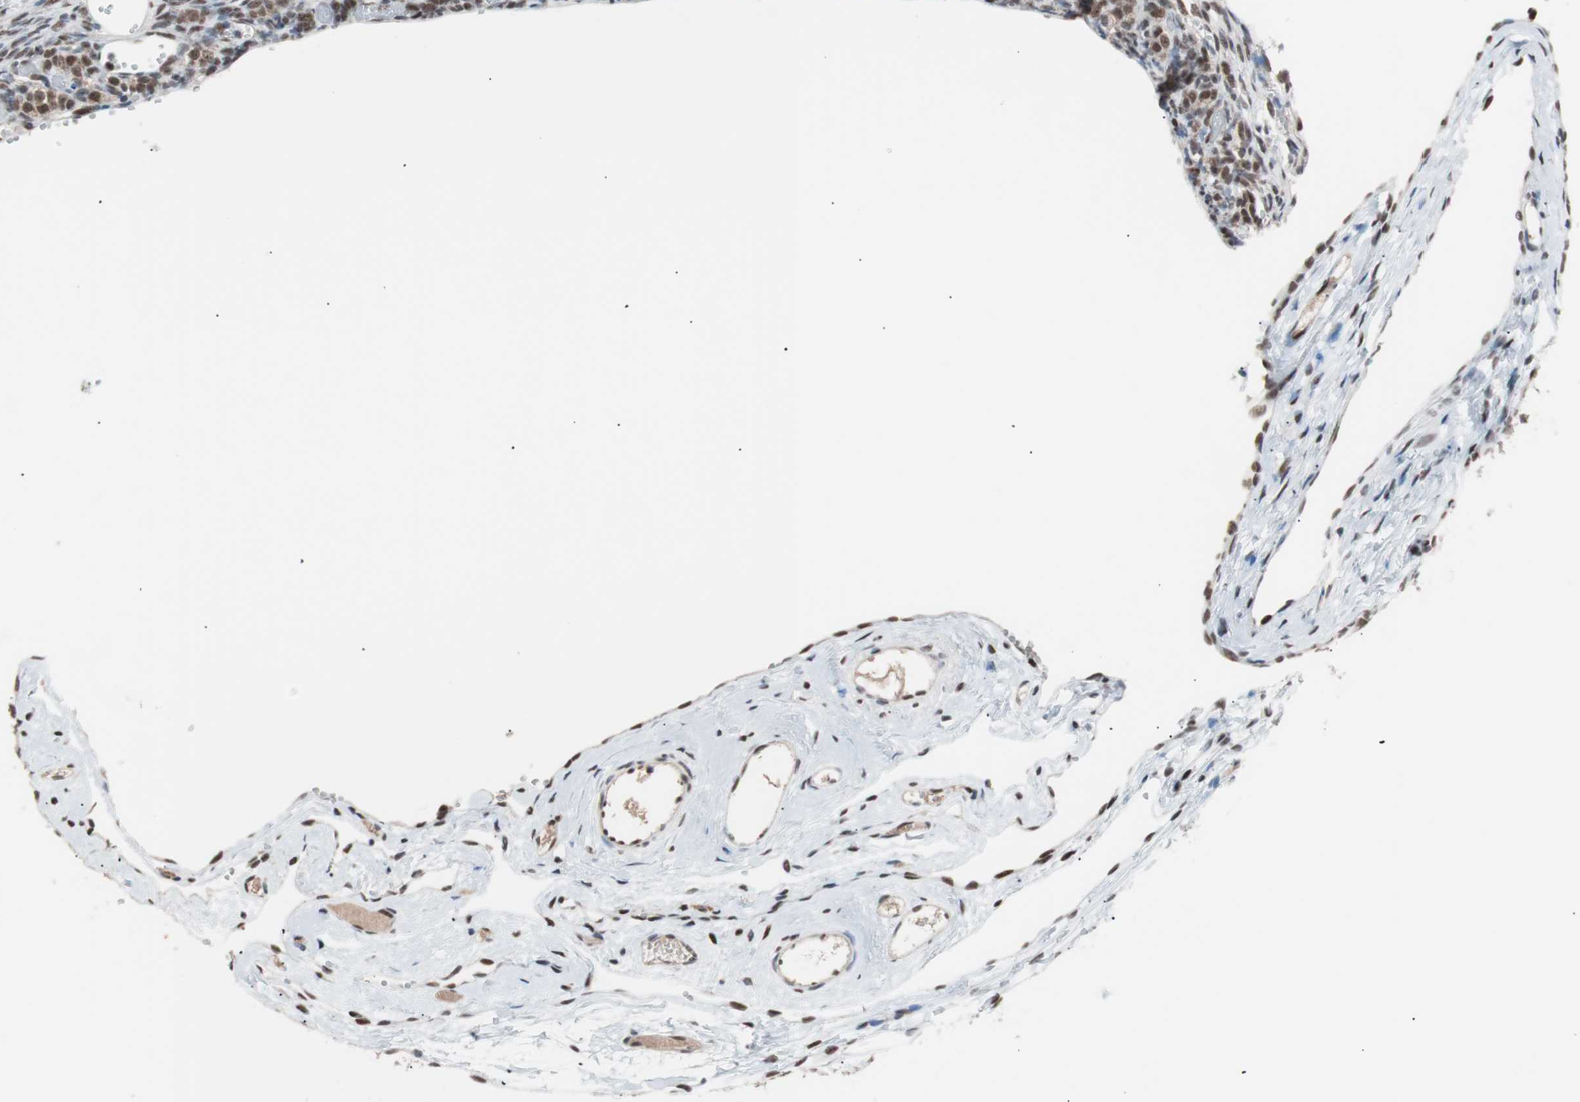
{"staining": {"intensity": "moderate", "quantity": "25%-75%", "location": "nuclear"}, "tissue": "ovary", "cell_type": "Ovarian stroma cells", "image_type": "normal", "snomed": [{"axis": "morphology", "description": "Normal tissue, NOS"}, {"axis": "topography", "description": "Ovary"}], "caption": "IHC histopathology image of unremarkable ovary stained for a protein (brown), which reveals medium levels of moderate nuclear positivity in approximately 25%-75% of ovarian stroma cells.", "gene": "LIG3", "patient": {"sex": "female", "age": 35}}